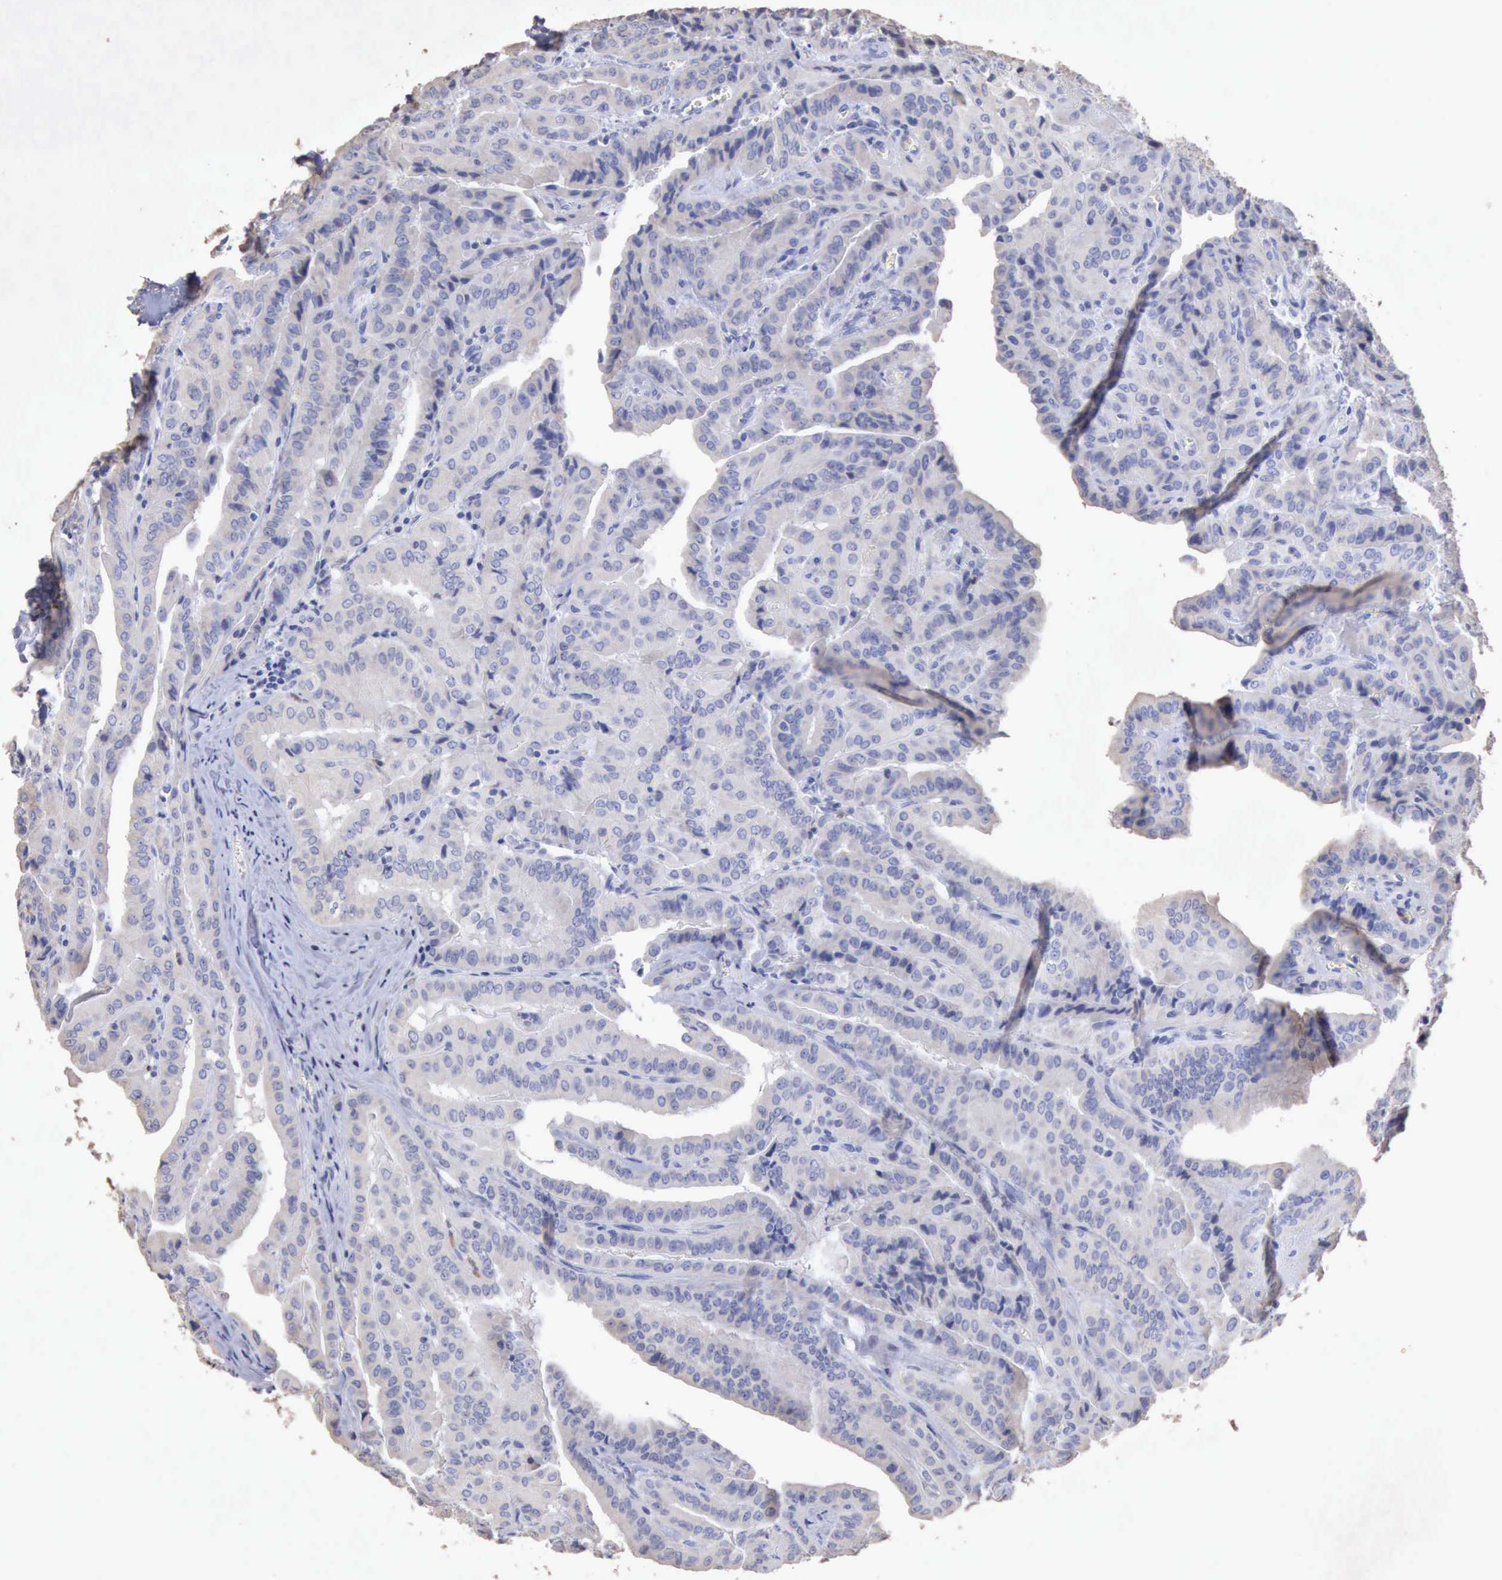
{"staining": {"intensity": "negative", "quantity": "none", "location": "none"}, "tissue": "thyroid cancer", "cell_type": "Tumor cells", "image_type": "cancer", "snomed": [{"axis": "morphology", "description": "Papillary adenocarcinoma, NOS"}, {"axis": "topography", "description": "Thyroid gland"}], "caption": "High magnification brightfield microscopy of papillary adenocarcinoma (thyroid) stained with DAB (3,3'-diaminobenzidine) (brown) and counterstained with hematoxylin (blue): tumor cells show no significant positivity.", "gene": "KRT6B", "patient": {"sex": "female", "age": 71}}